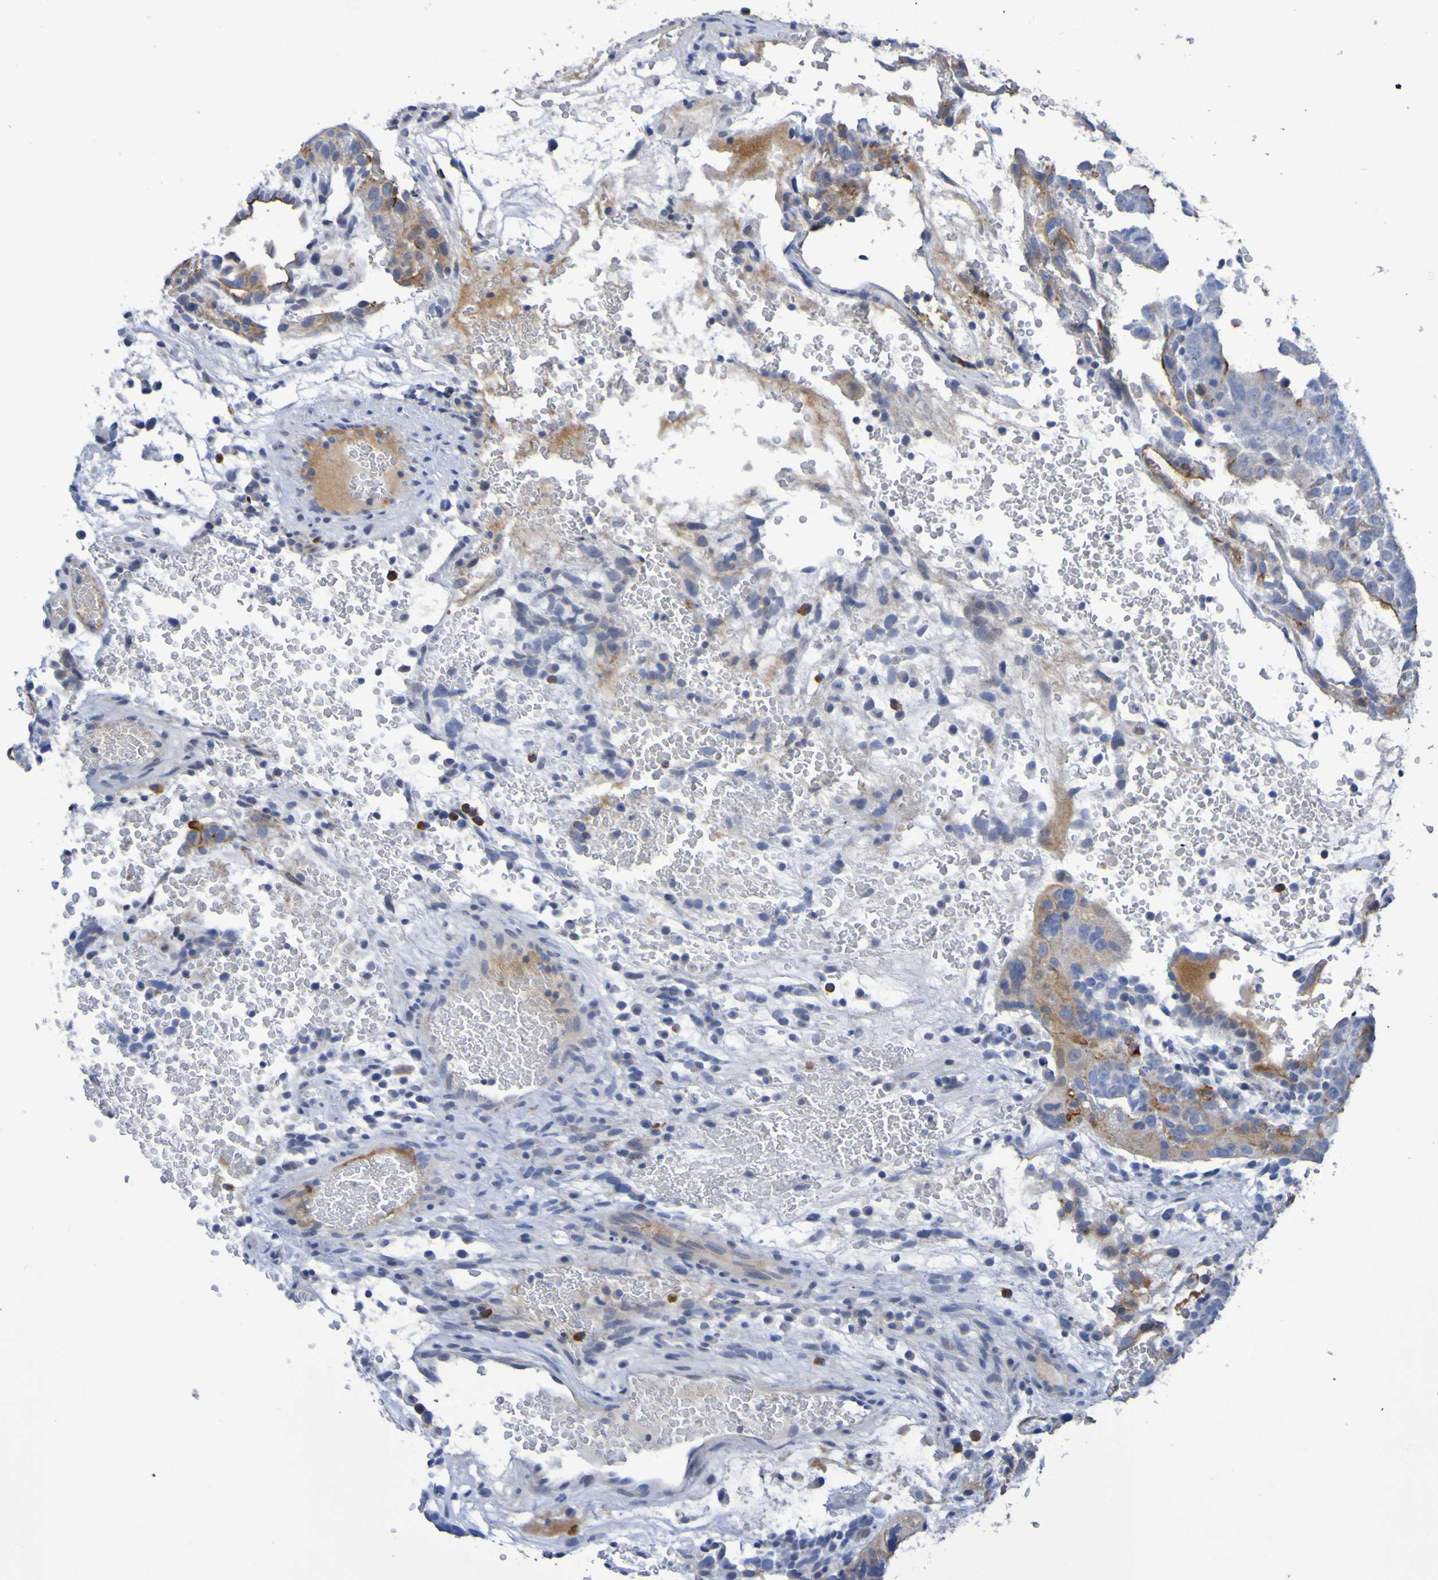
{"staining": {"intensity": "moderate", "quantity": "25%-75%", "location": "cytoplasmic/membranous"}, "tissue": "testis cancer", "cell_type": "Tumor cells", "image_type": "cancer", "snomed": [{"axis": "morphology", "description": "Seminoma, NOS"}, {"axis": "morphology", "description": "Carcinoma, Embryonal, NOS"}, {"axis": "topography", "description": "Testis"}], "caption": "Protein expression analysis of human embryonal carcinoma (testis) reveals moderate cytoplasmic/membranous staining in about 25%-75% of tumor cells.", "gene": "C11orf24", "patient": {"sex": "male", "age": 52}}